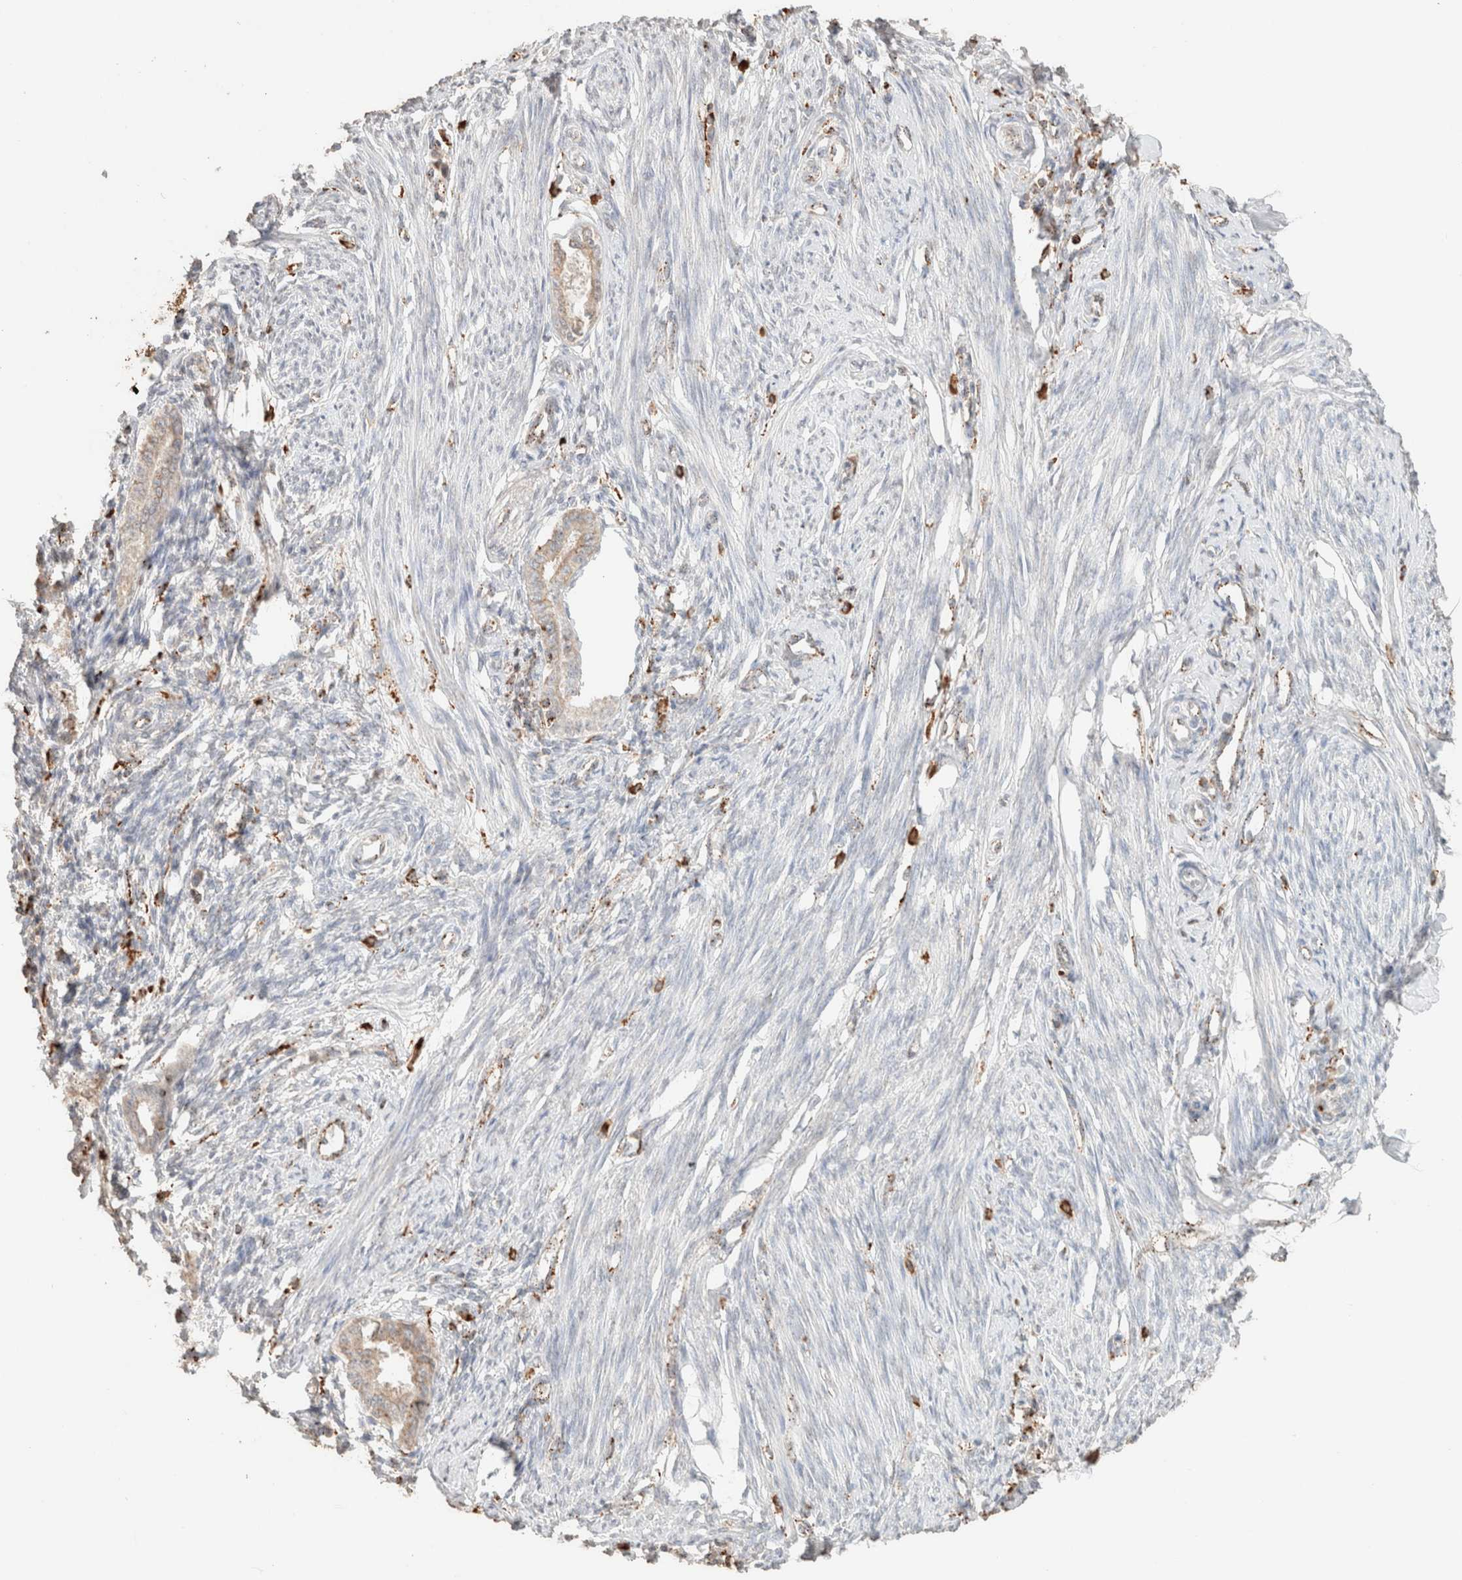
{"staining": {"intensity": "negative", "quantity": "none", "location": "none"}, "tissue": "endometrium", "cell_type": "Cells in endometrial stroma", "image_type": "normal", "snomed": [{"axis": "morphology", "description": "Normal tissue, NOS"}, {"axis": "topography", "description": "Endometrium"}], "caption": "The micrograph demonstrates no staining of cells in endometrial stroma in benign endometrium.", "gene": "CTSC", "patient": {"sex": "female", "age": 56}}